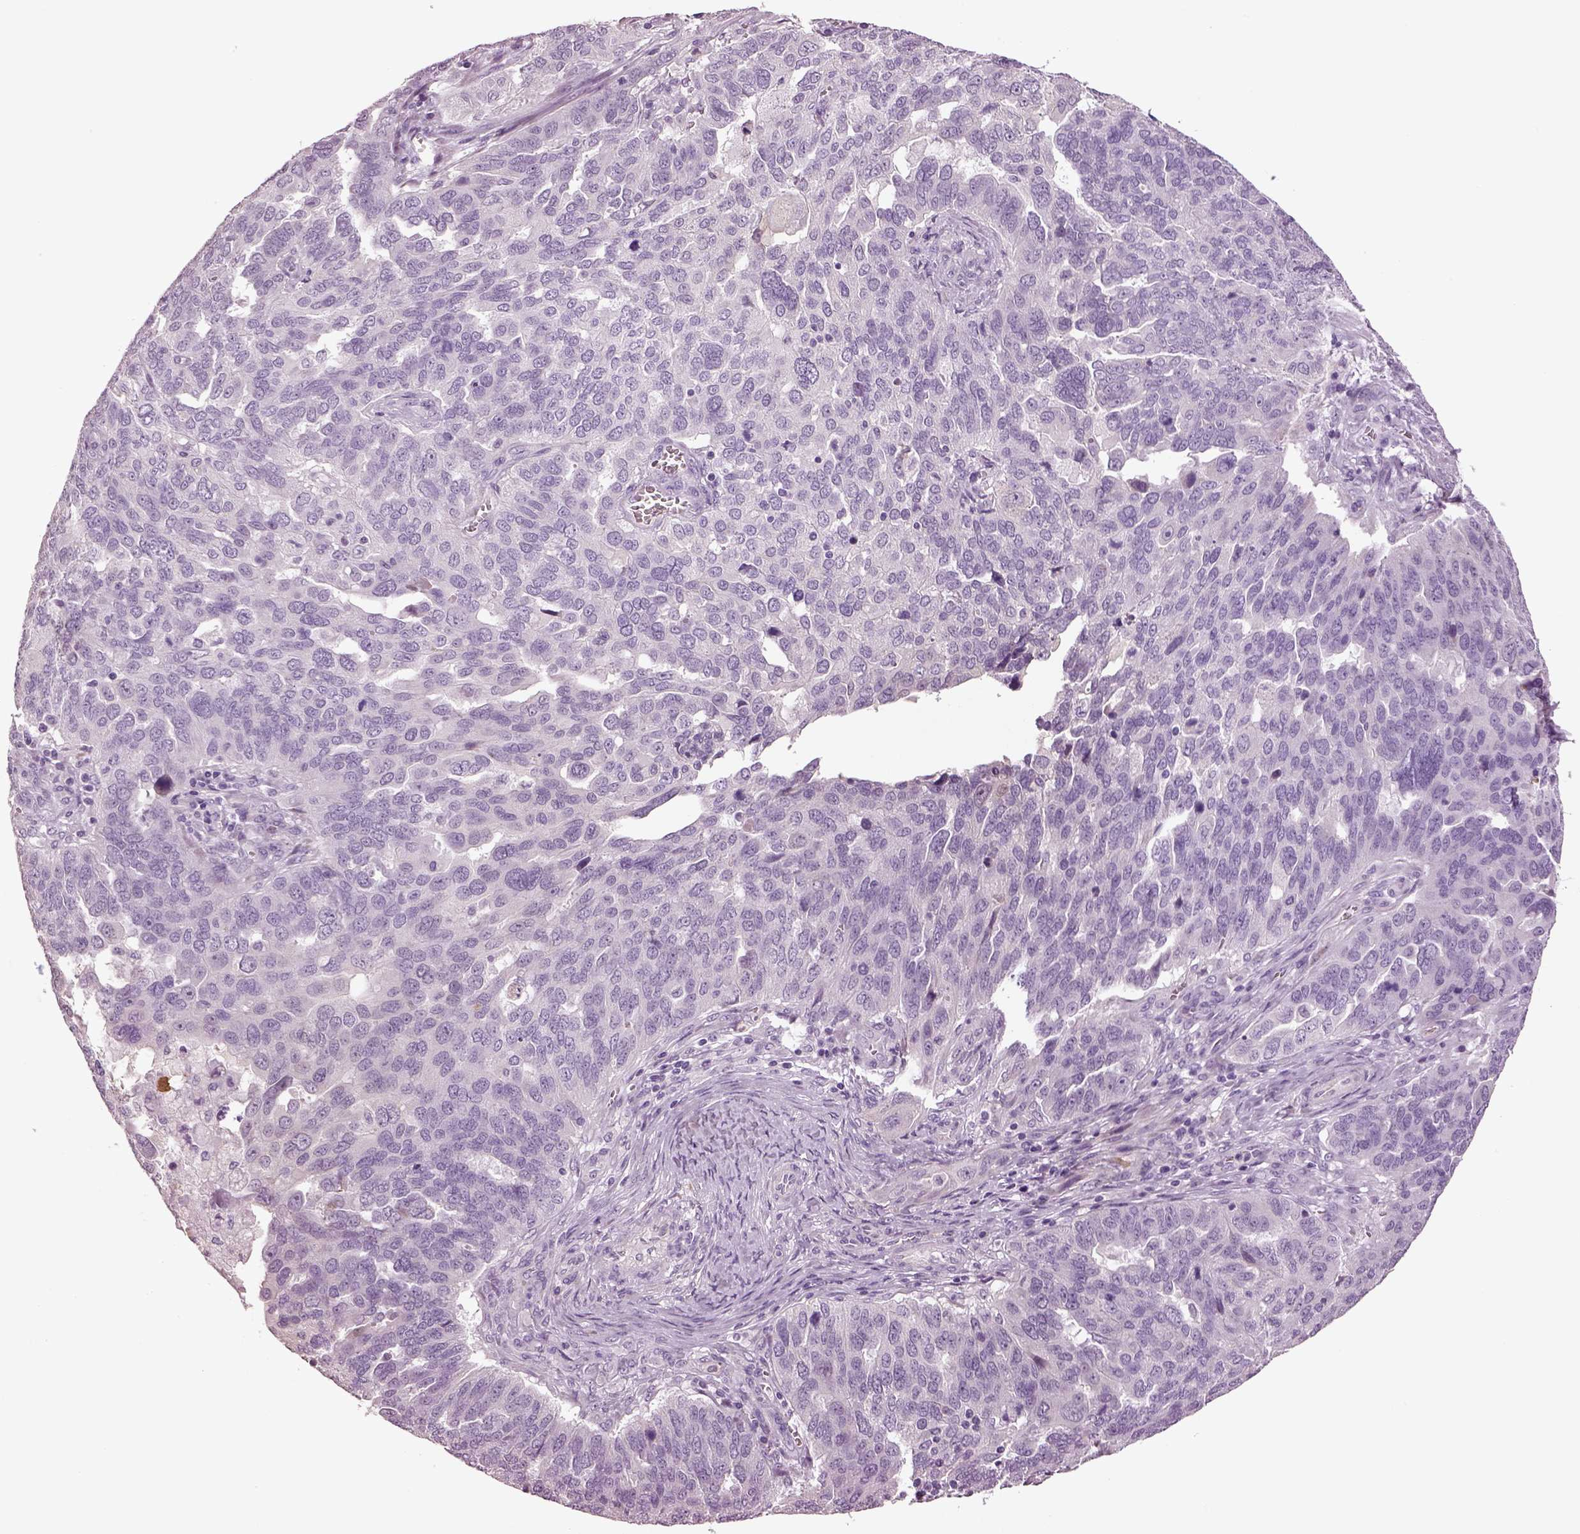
{"staining": {"intensity": "negative", "quantity": "none", "location": "none"}, "tissue": "ovarian cancer", "cell_type": "Tumor cells", "image_type": "cancer", "snomed": [{"axis": "morphology", "description": "Carcinoma, endometroid"}, {"axis": "topography", "description": "Soft tissue"}, {"axis": "topography", "description": "Ovary"}], "caption": "Immunohistochemical staining of human ovarian cancer (endometroid carcinoma) reveals no significant expression in tumor cells.", "gene": "GUCA1A", "patient": {"sex": "female", "age": 52}}